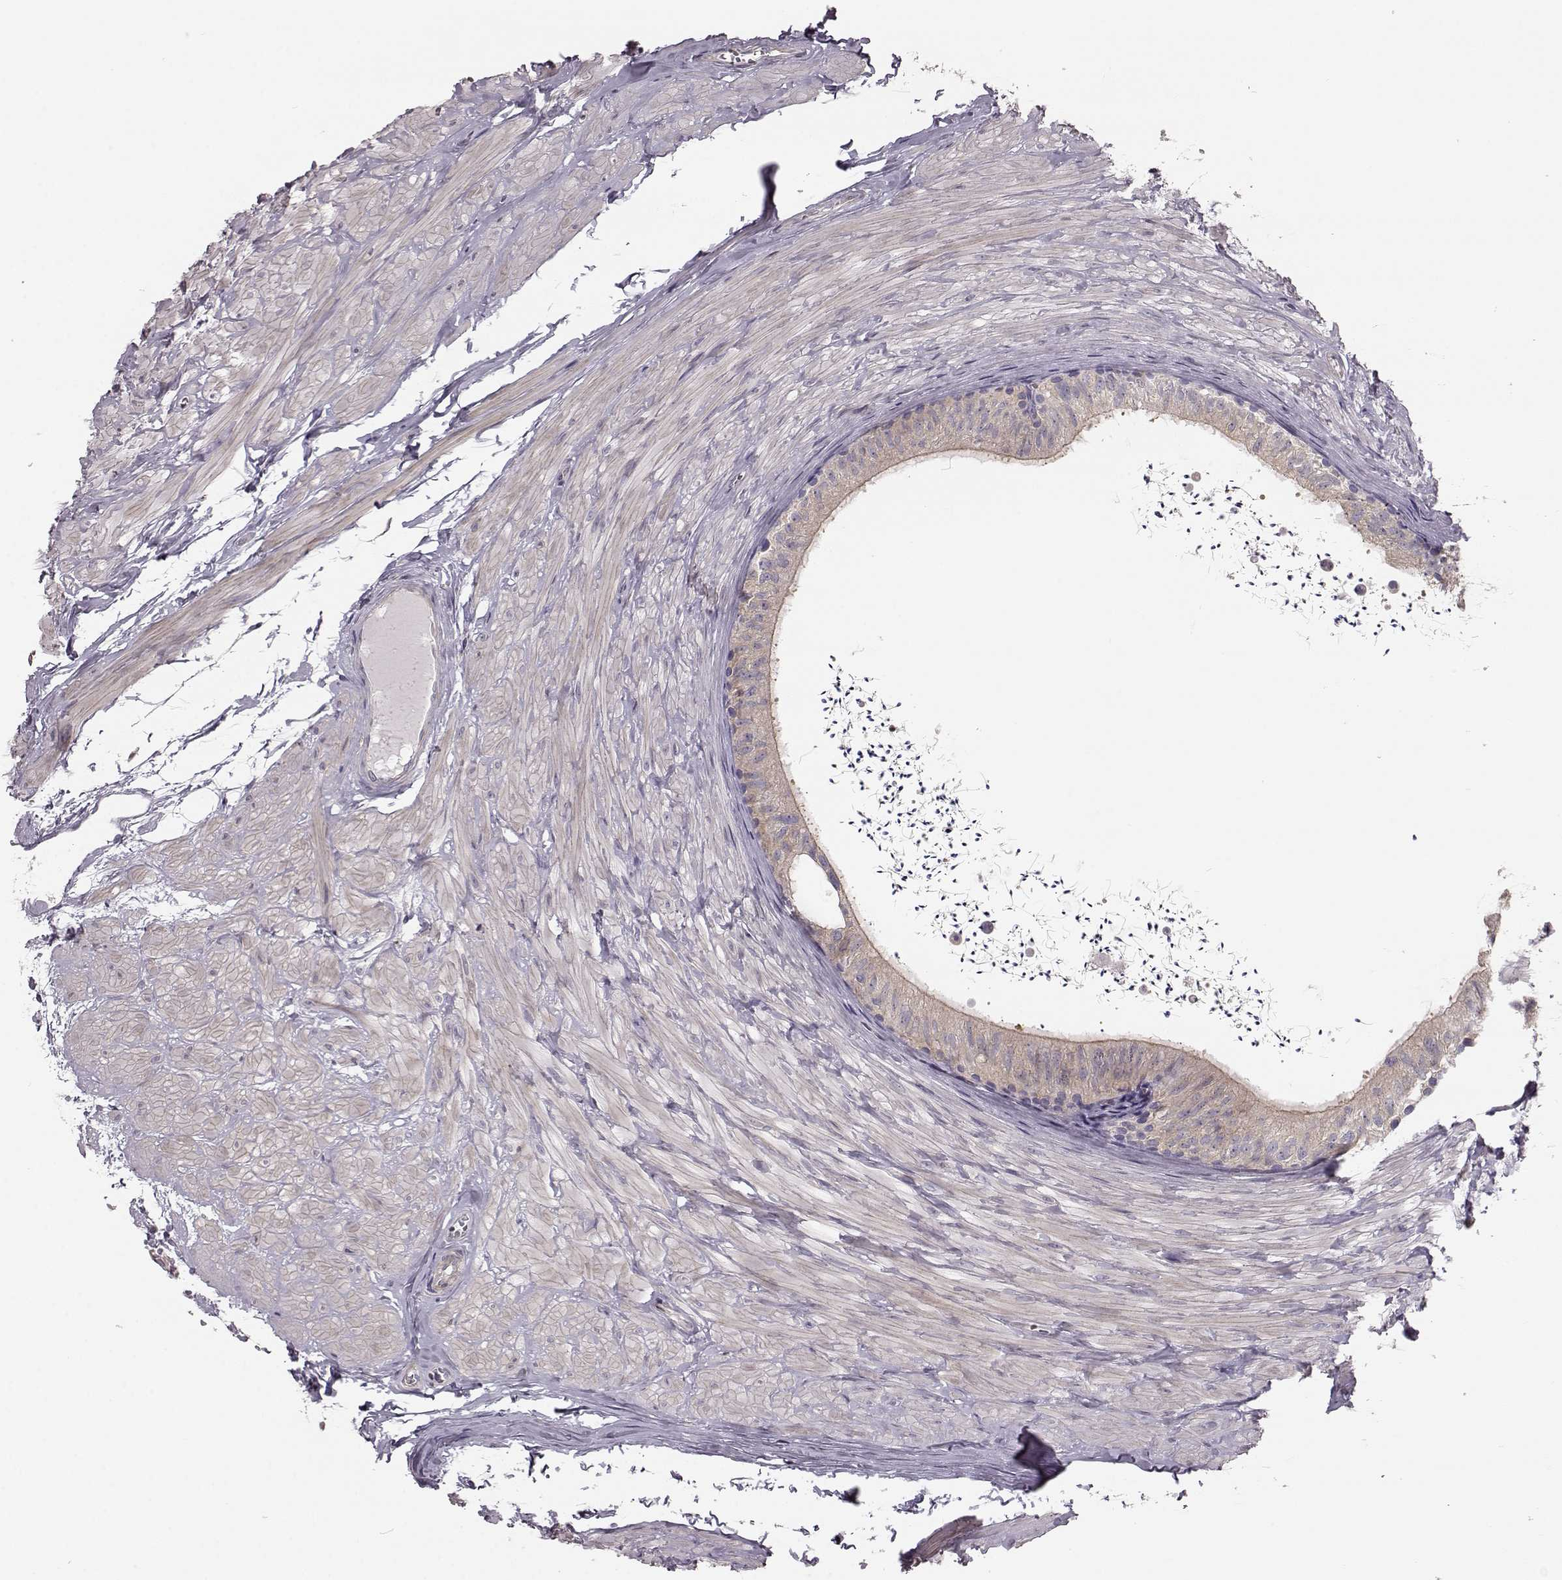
{"staining": {"intensity": "weak", "quantity": ">75%", "location": "cytoplasmic/membranous"}, "tissue": "epididymis", "cell_type": "Glandular cells", "image_type": "normal", "snomed": [{"axis": "morphology", "description": "Normal tissue, NOS"}, {"axis": "topography", "description": "Epididymis"}], "caption": "Immunohistochemical staining of normal epididymis demonstrates >75% levels of weak cytoplasmic/membranous protein staining in about >75% of glandular cells. The protein of interest is shown in brown color, while the nuclei are stained blue.", "gene": "GPR50", "patient": {"sex": "male", "age": 32}}